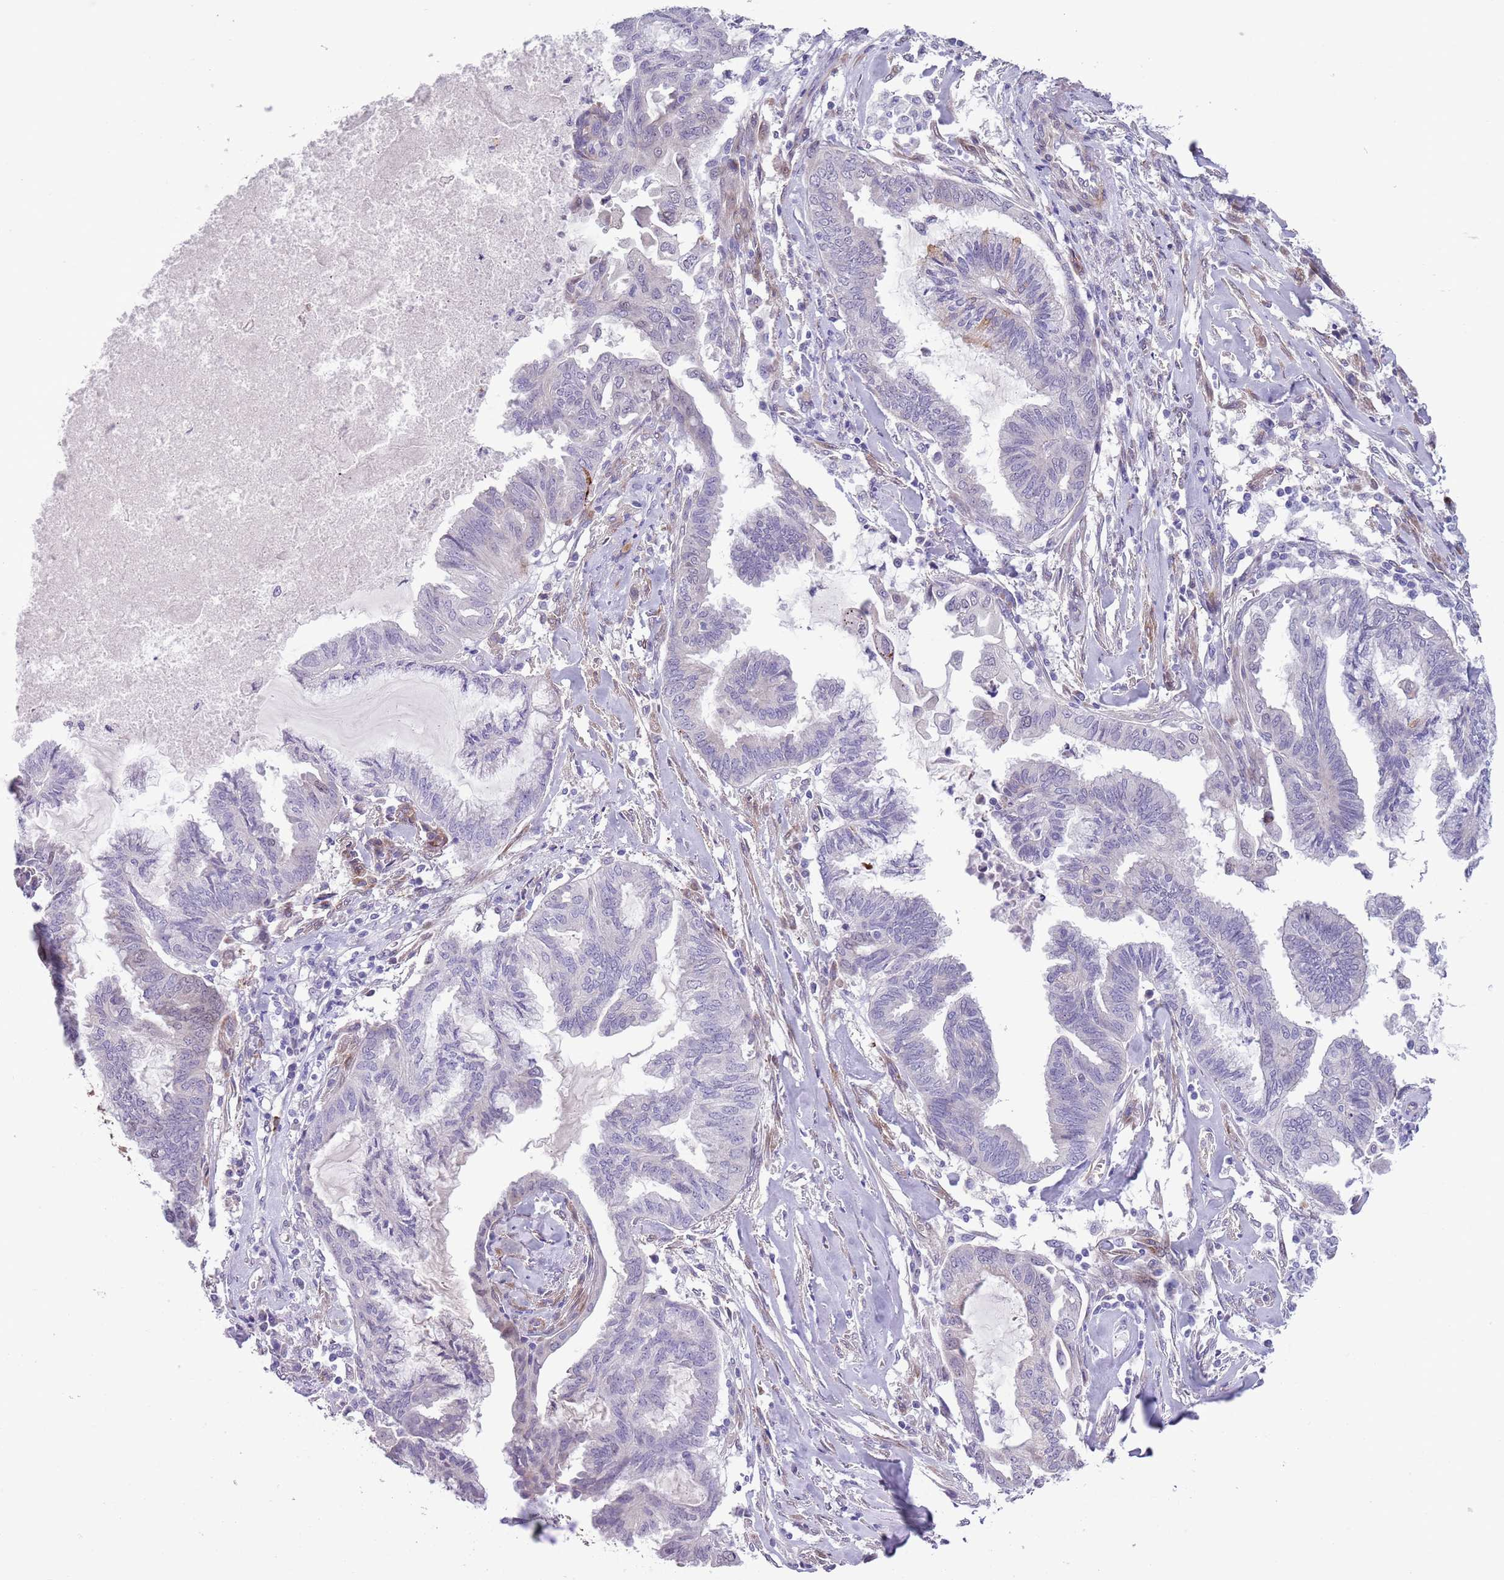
{"staining": {"intensity": "negative", "quantity": "none", "location": "none"}, "tissue": "endometrial cancer", "cell_type": "Tumor cells", "image_type": "cancer", "snomed": [{"axis": "morphology", "description": "Adenocarcinoma, NOS"}, {"axis": "topography", "description": "Endometrium"}], "caption": "Immunohistochemistry micrograph of neoplastic tissue: human endometrial cancer (adenocarcinoma) stained with DAB shows no significant protein staining in tumor cells.", "gene": "MRPL32", "patient": {"sex": "female", "age": 86}}